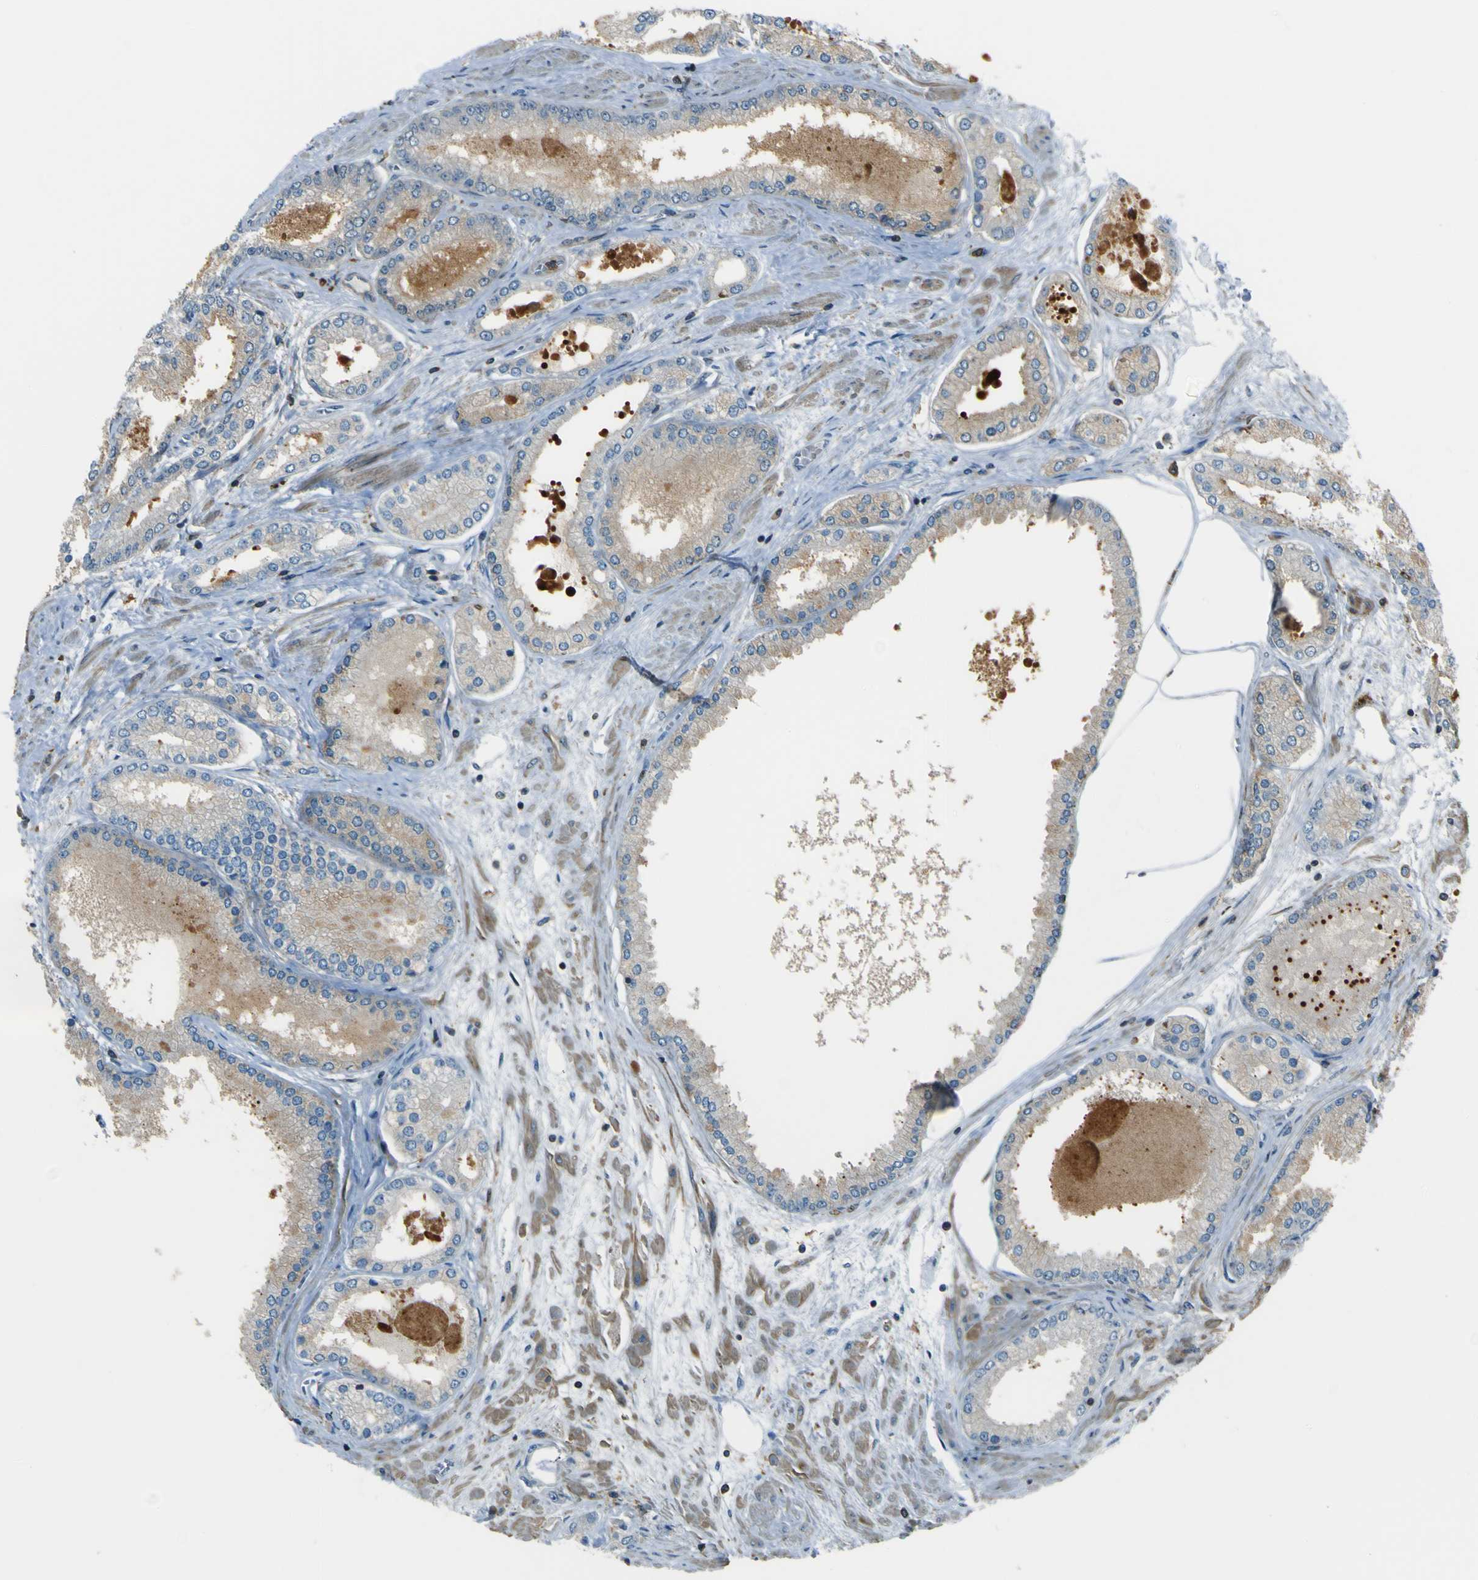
{"staining": {"intensity": "weak", "quantity": "<25%", "location": "cytoplasmic/membranous"}, "tissue": "prostate cancer", "cell_type": "Tumor cells", "image_type": "cancer", "snomed": [{"axis": "morphology", "description": "Adenocarcinoma, High grade"}, {"axis": "topography", "description": "Prostate"}], "caption": "Immunohistochemistry of high-grade adenocarcinoma (prostate) demonstrates no staining in tumor cells. (Stains: DAB immunohistochemistry with hematoxylin counter stain, Microscopy: brightfield microscopy at high magnification).", "gene": "PCDHB5", "patient": {"sex": "male", "age": 59}}